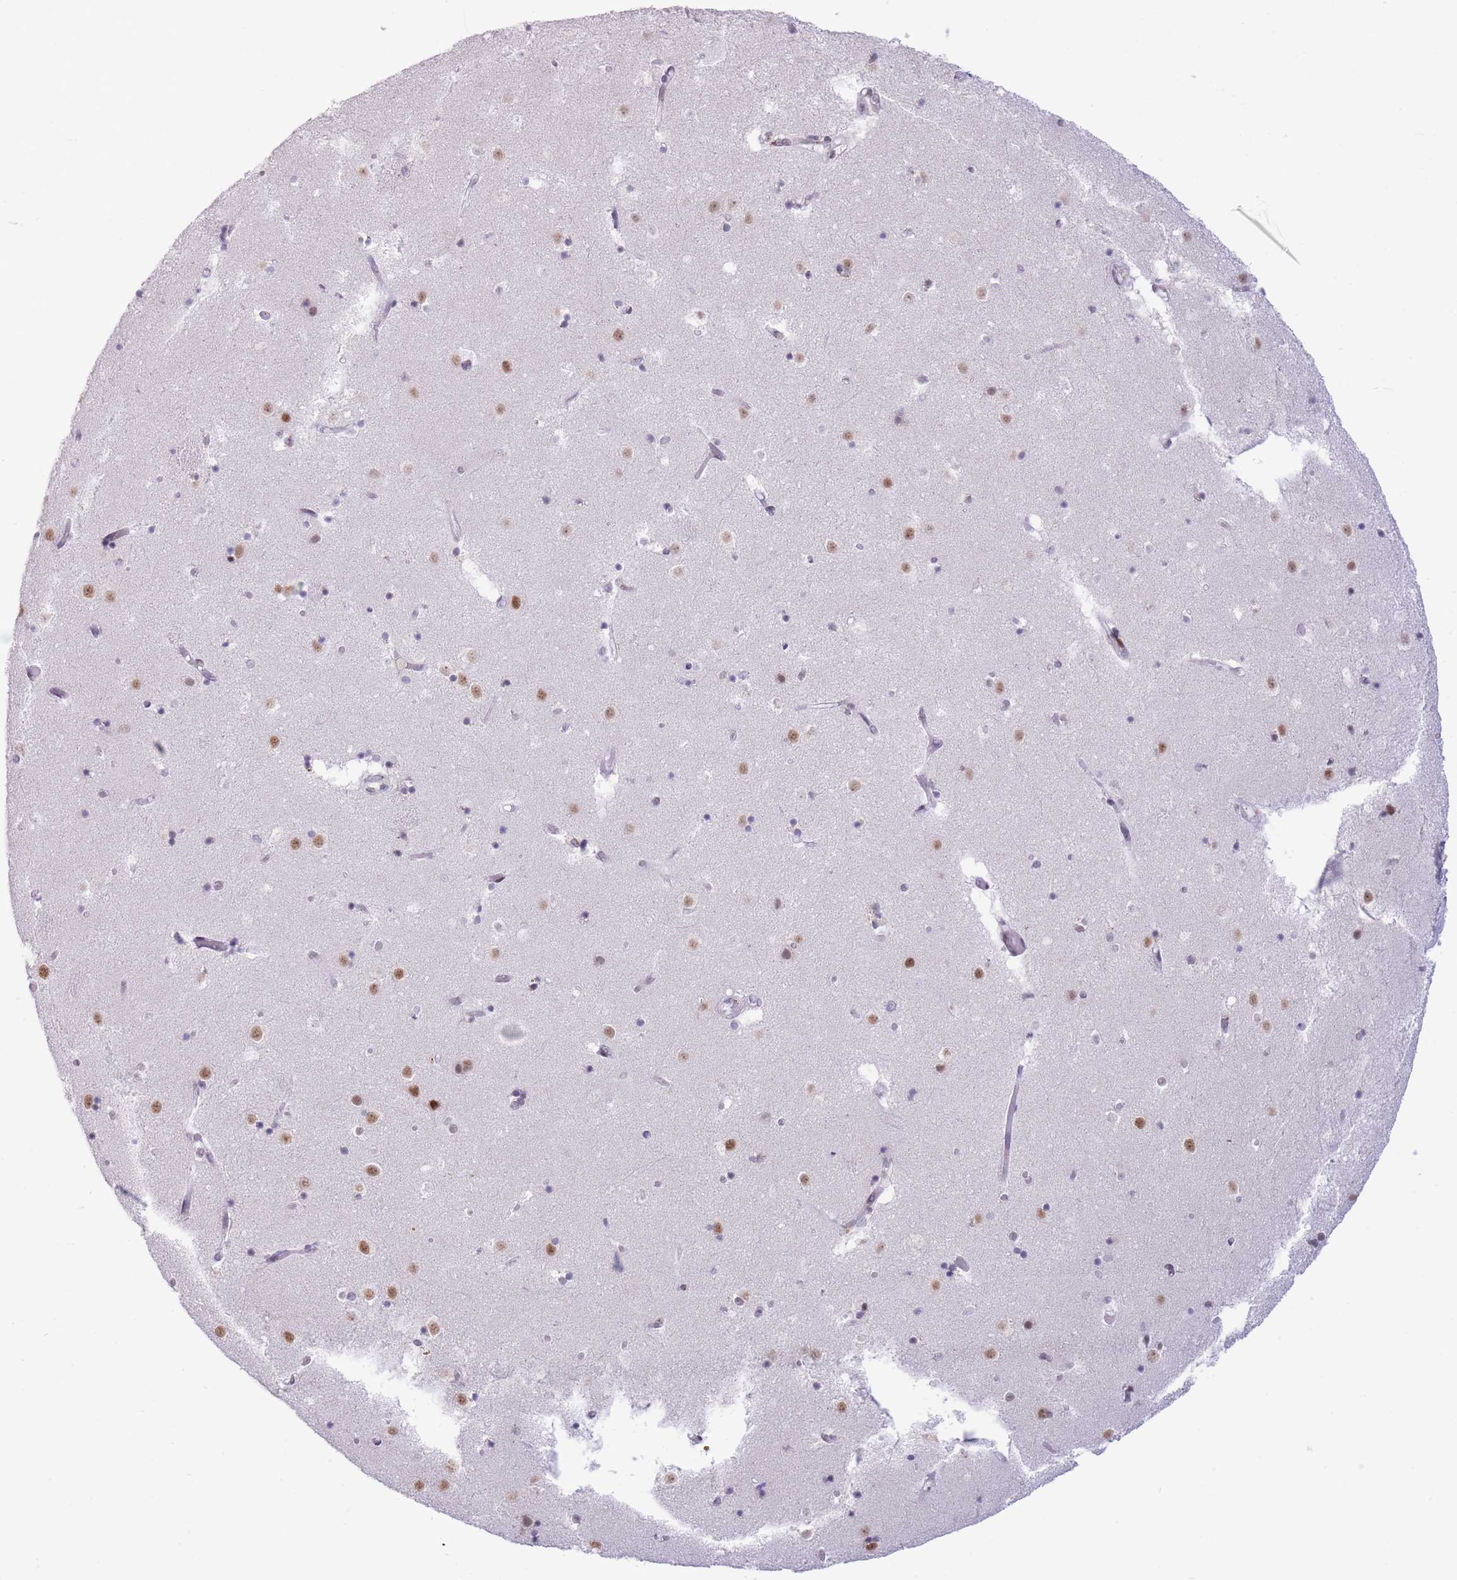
{"staining": {"intensity": "negative", "quantity": "none", "location": "none"}, "tissue": "caudate", "cell_type": "Glial cells", "image_type": "normal", "snomed": [{"axis": "morphology", "description": "Normal tissue, NOS"}, {"axis": "topography", "description": "Lateral ventricle wall"}], "caption": "DAB (3,3'-diaminobenzidine) immunohistochemical staining of unremarkable caudate shows no significant positivity in glial cells.", "gene": "INO80C", "patient": {"sex": "female", "age": 52}}